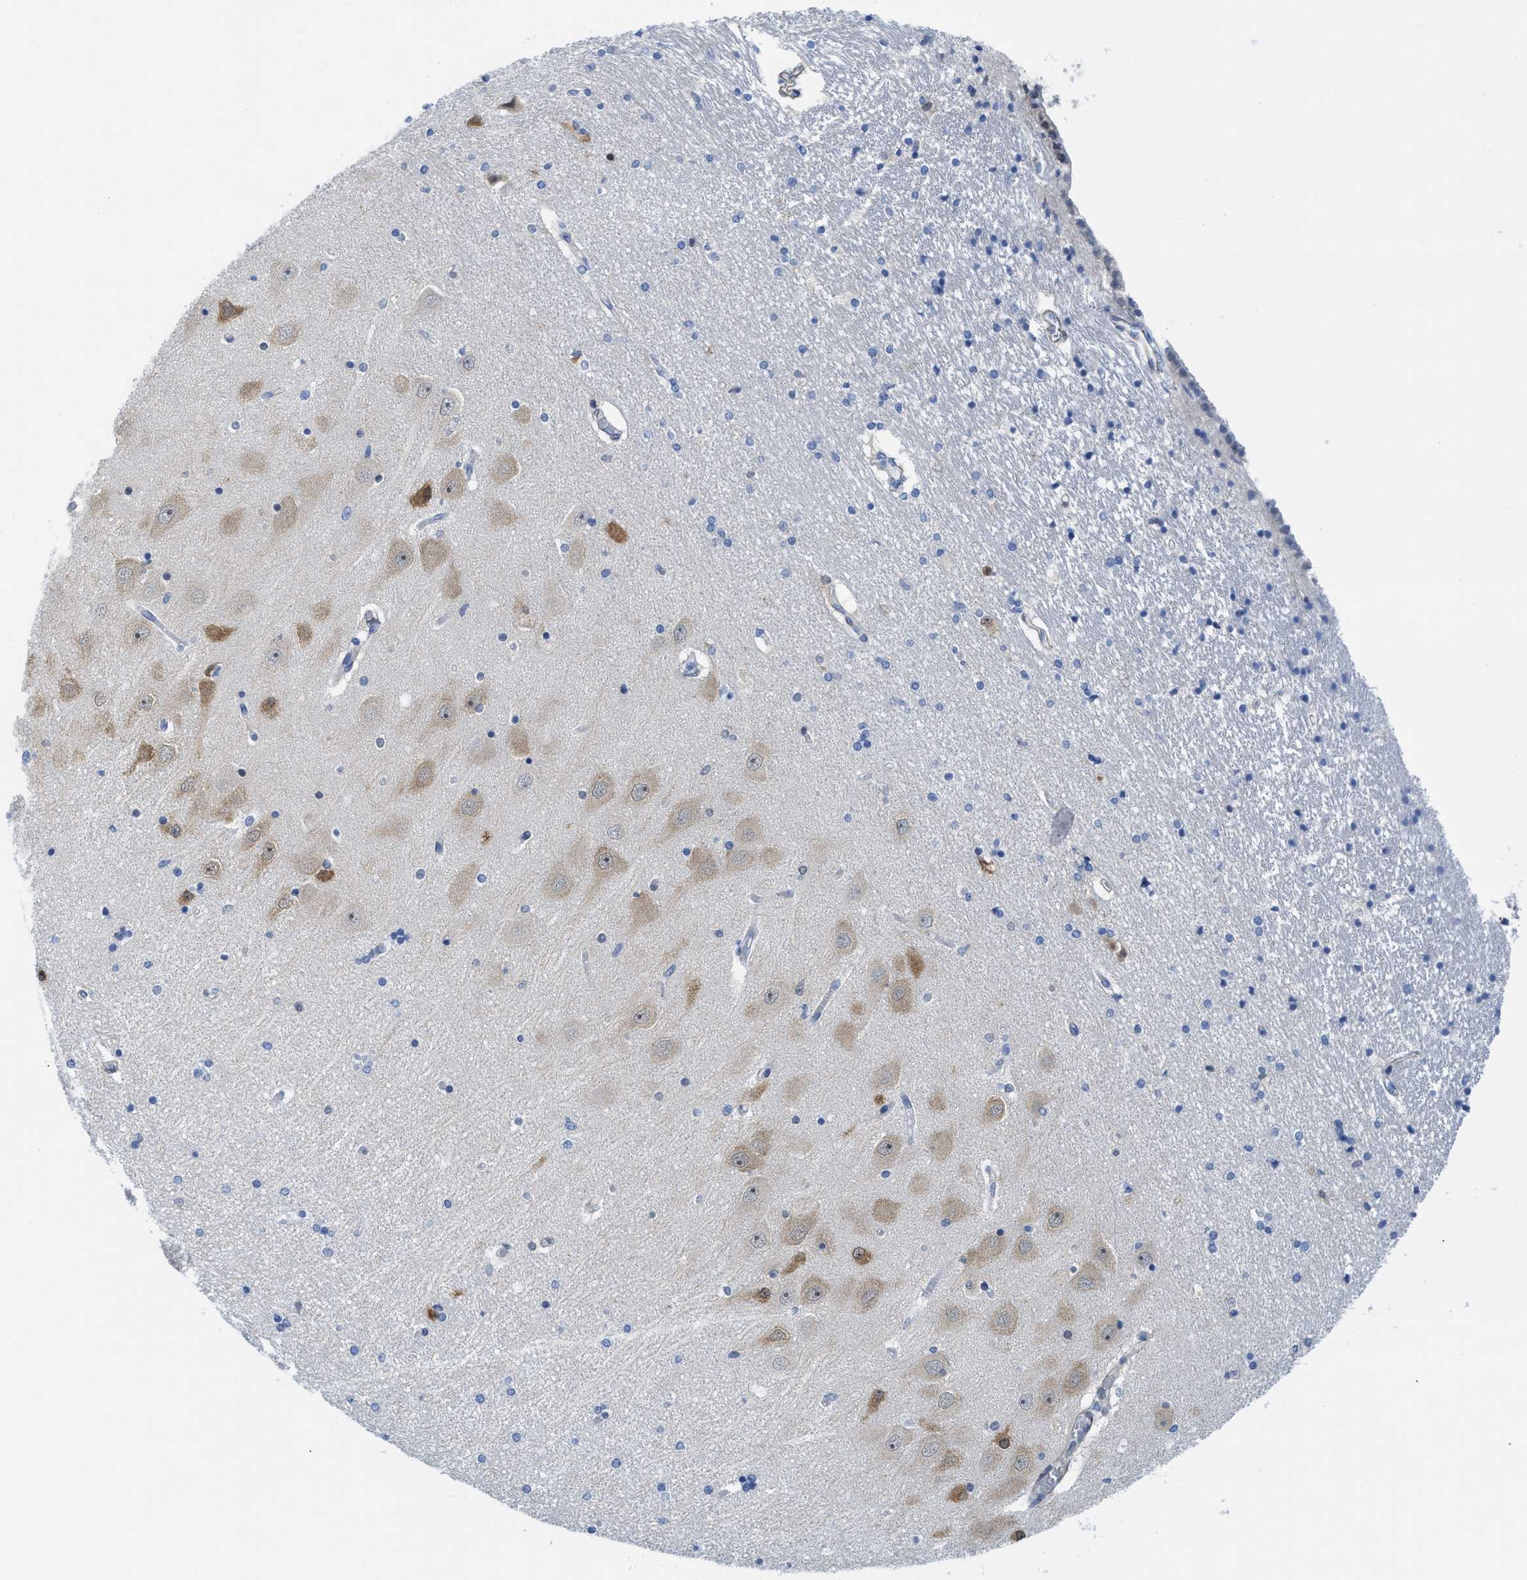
{"staining": {"intensity": "negative", "quantity": "none", "location": "none"}, "tissue": "hippocampus", "cell_type": "Glial cells", "image_type": "normal", "snomed": [{"axis": "morphology", "description": "Normal tissue, NOS"}, {"axis": "topography", "description": "Hippocampus"}], "caption": "This is an immunohistochemistry histopathology image of benign human hippocampus. There is no staining in glial cells.", "gene": "TUB", "patient": {"sex": "female", "age": 54}}